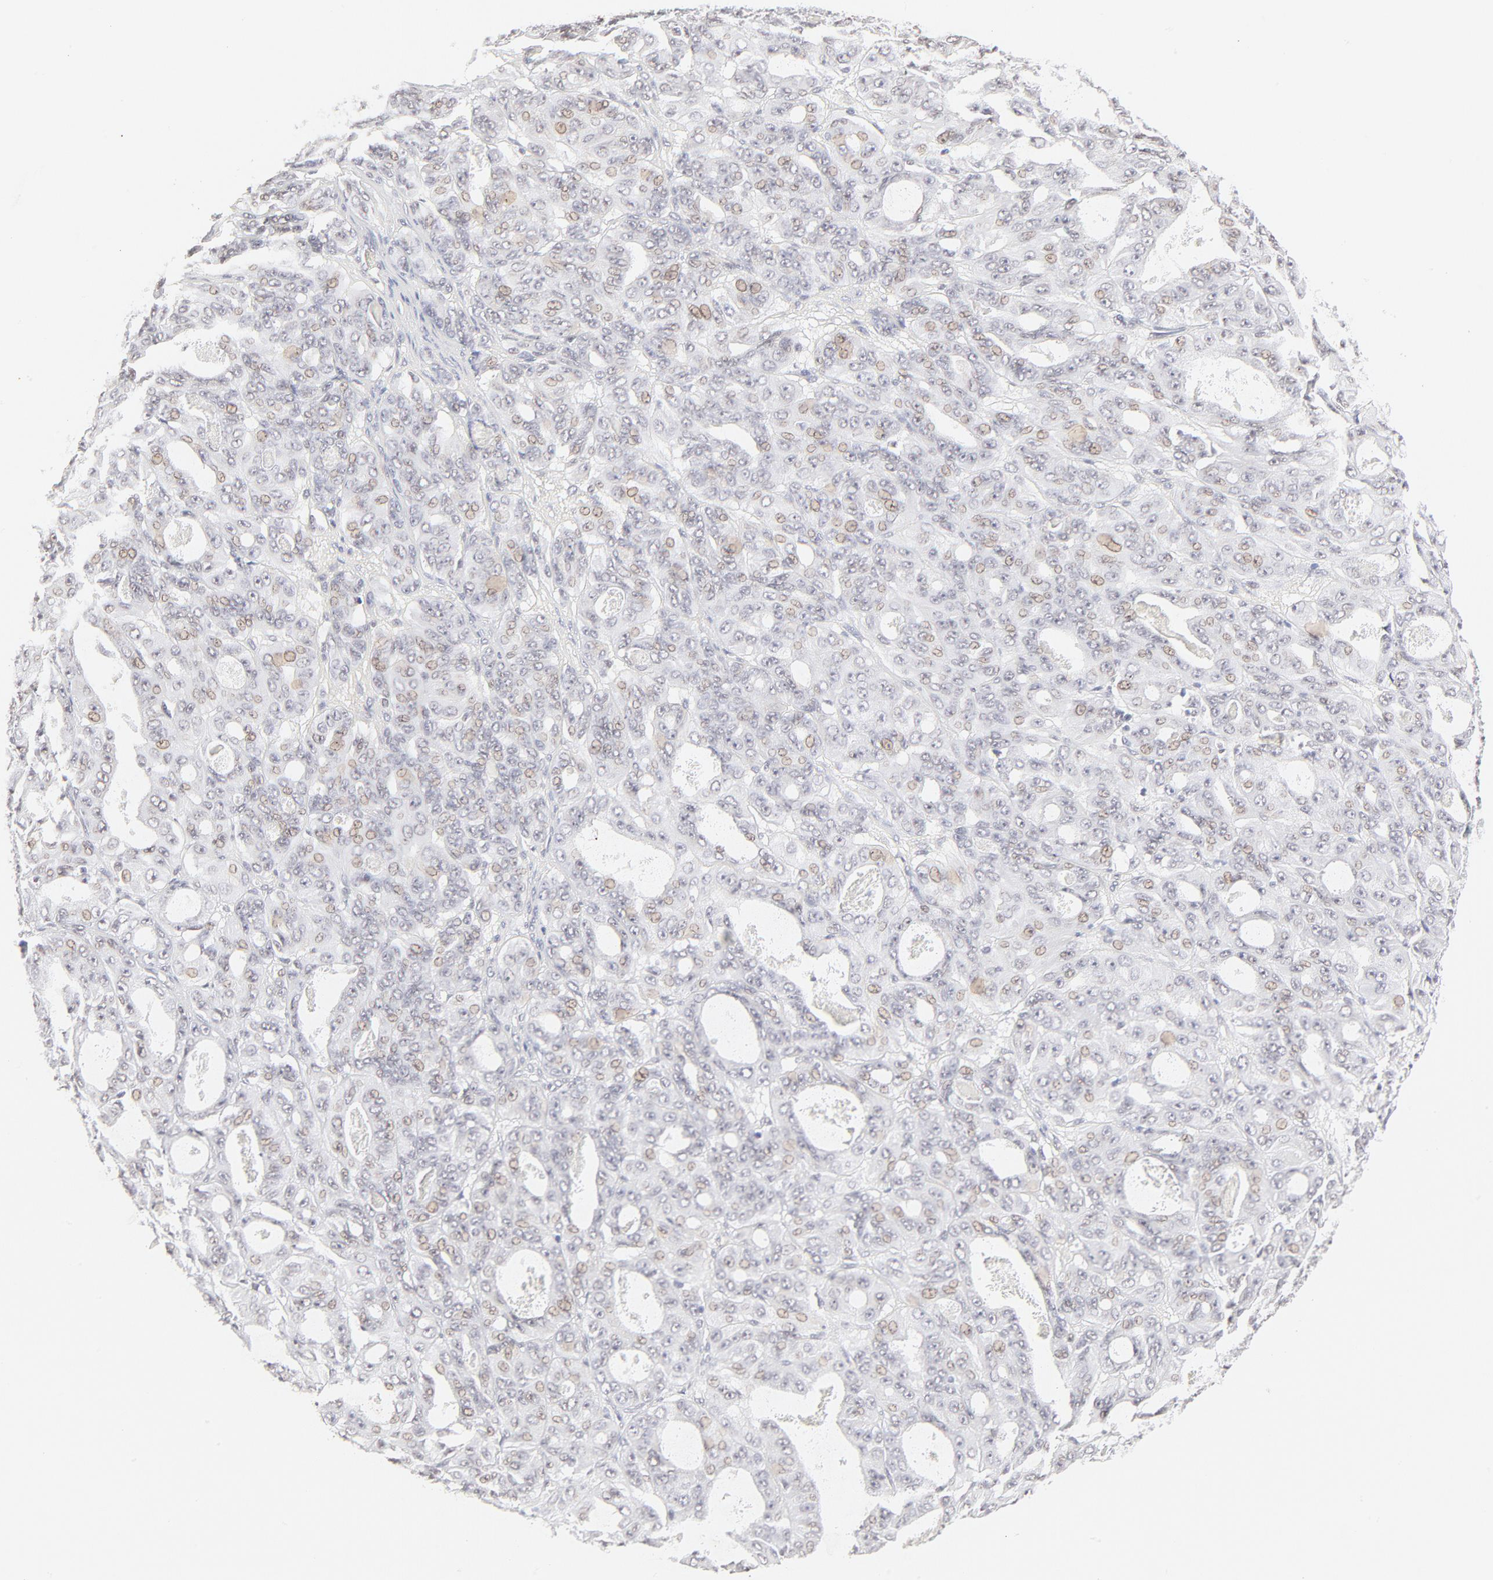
{"staining": {"intensity": "weak", "quantity": "<25%", "location": "nuclear"}, "tissue": "ovarian cancer", "cell_type": "Tumor cells", "image_type": "cancer", "snomed": [{"axis": "morphology", "description": "Carcinoma, endometroid"}, {"axis": "topography", "description": "Ovary"}], "caption": "A high-resolution micrograph shows immunohistochemistry (IHC) staining of ovarian cancer (endometroid carcinoma), which exhibits no significant staining in tumor cells.", "gene": "PBX1", "patient": {"sex": "female", "age": 61}}